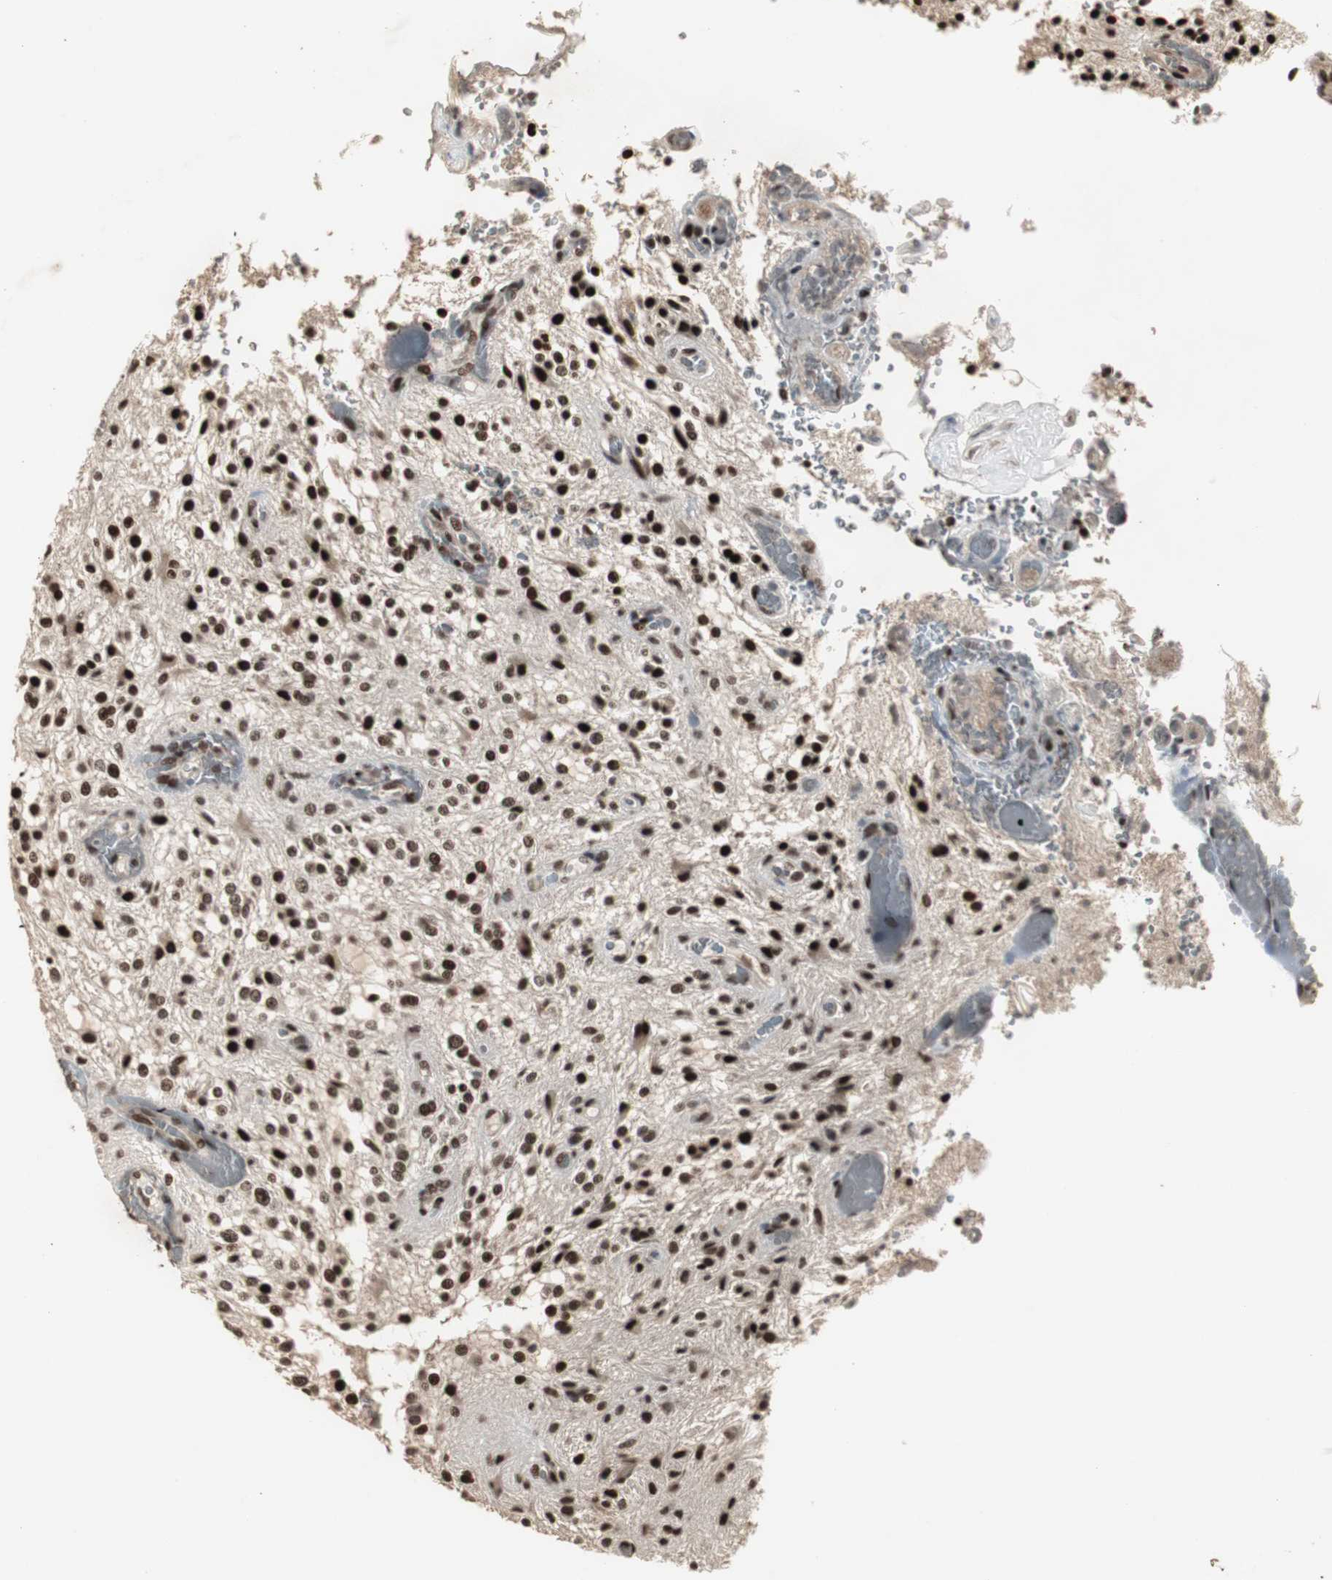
{"staining": {"intensity": "strong", "quantity": ">75%", "location": "nuclear"}, "tissue": "glioma", "cell_type": "Tumor cells", "image_type": "cancer", "snomed": [{"axis": "morphology", "description": "Glioma, malignant, NOS"}, {"axis": "topography", "description": "Cerebellum"}], "caption": "This image displays immunohistochemistry staining of human glioma (malignant), with high strong nuclear expression in approximately >75% of tumor cells.", "gene": "TAF5", "patient": {"sex": "female", "age": 10}}